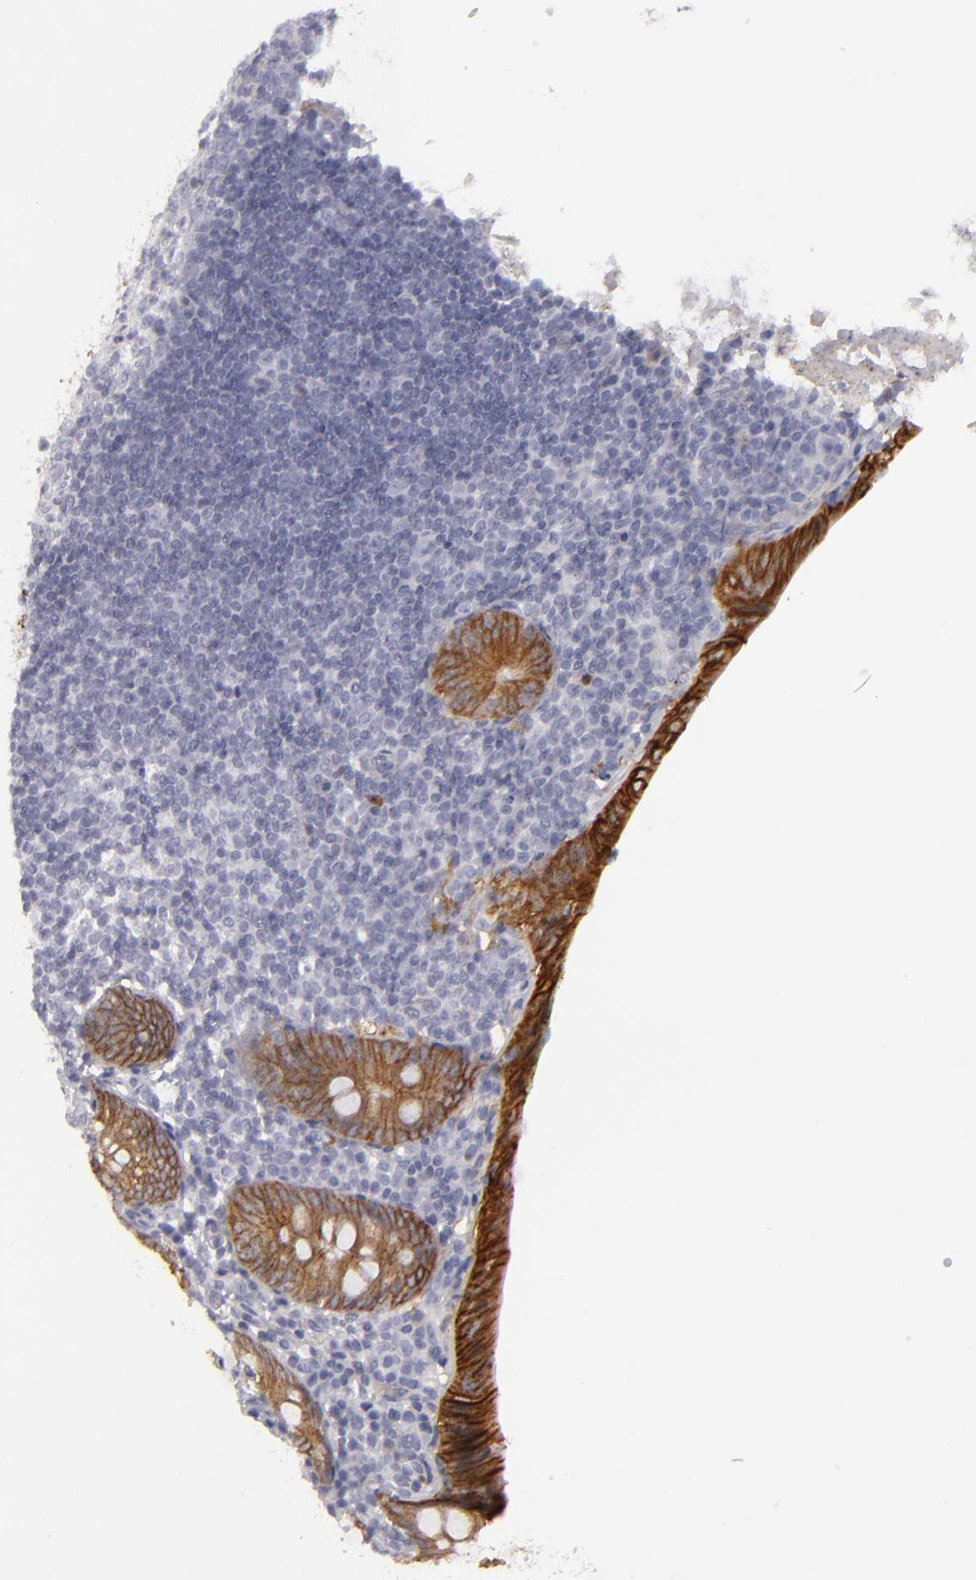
{"staining": {"intensity": "strong", "quantity": ">75%", "location": "cytoplasmic/membranous"}, "tissue": "appendix", "cell_type": "Glandular cells", "image_type": "normal", "snomed": [{"axis": "morphology", "description": "Normal tissue, NOS"}, {"axis": "topography", "description": "Appendix"}], "caption": "An immunohistochemistry (IHC) histopathology image of benign tissue is shown. Protein staining in brown shows strong cytoplasmic/membranous positivity in appendix within glandular cells.", "gene": "JUP", "patient": {"sex": "female", "age": 10}}